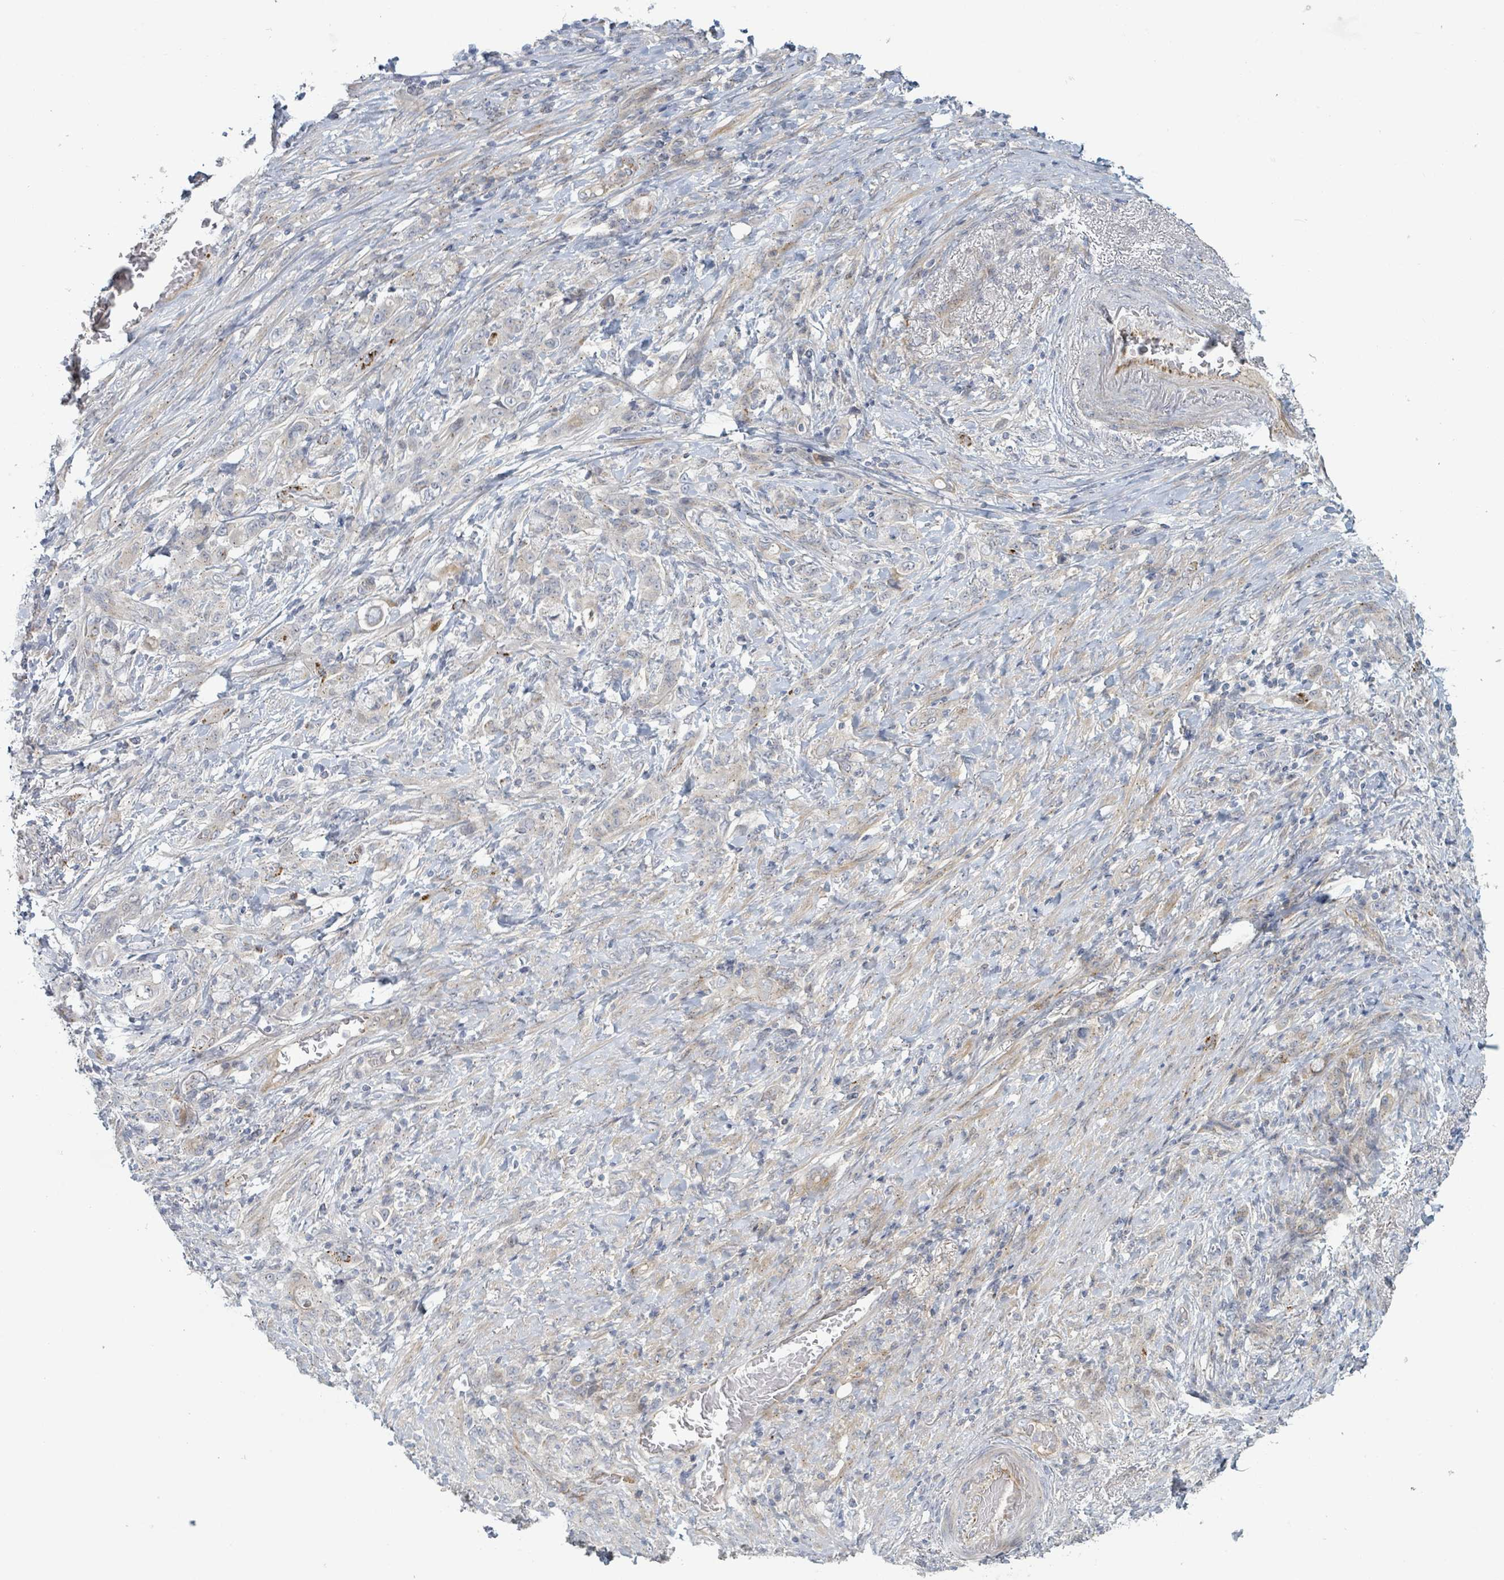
{"staining": {"intensity": "negative", "quantity": "none", "location": "none"}, "tissue": "stomach cancer", "cell_type": "Tumor cells", "image_type": "cancer", "snomed": [{"axis": "morphology", "description": "Adenocarcinoma, NOS"}, {"axis": "topography", "description": "Stomach"}], "caption": "Immunohistochemical staining of human stomach adenocarcinoma shows no significant positivity in tumor cells.", "gene": "COL5A3", "patient": {"sex": "female", "age": 79}}